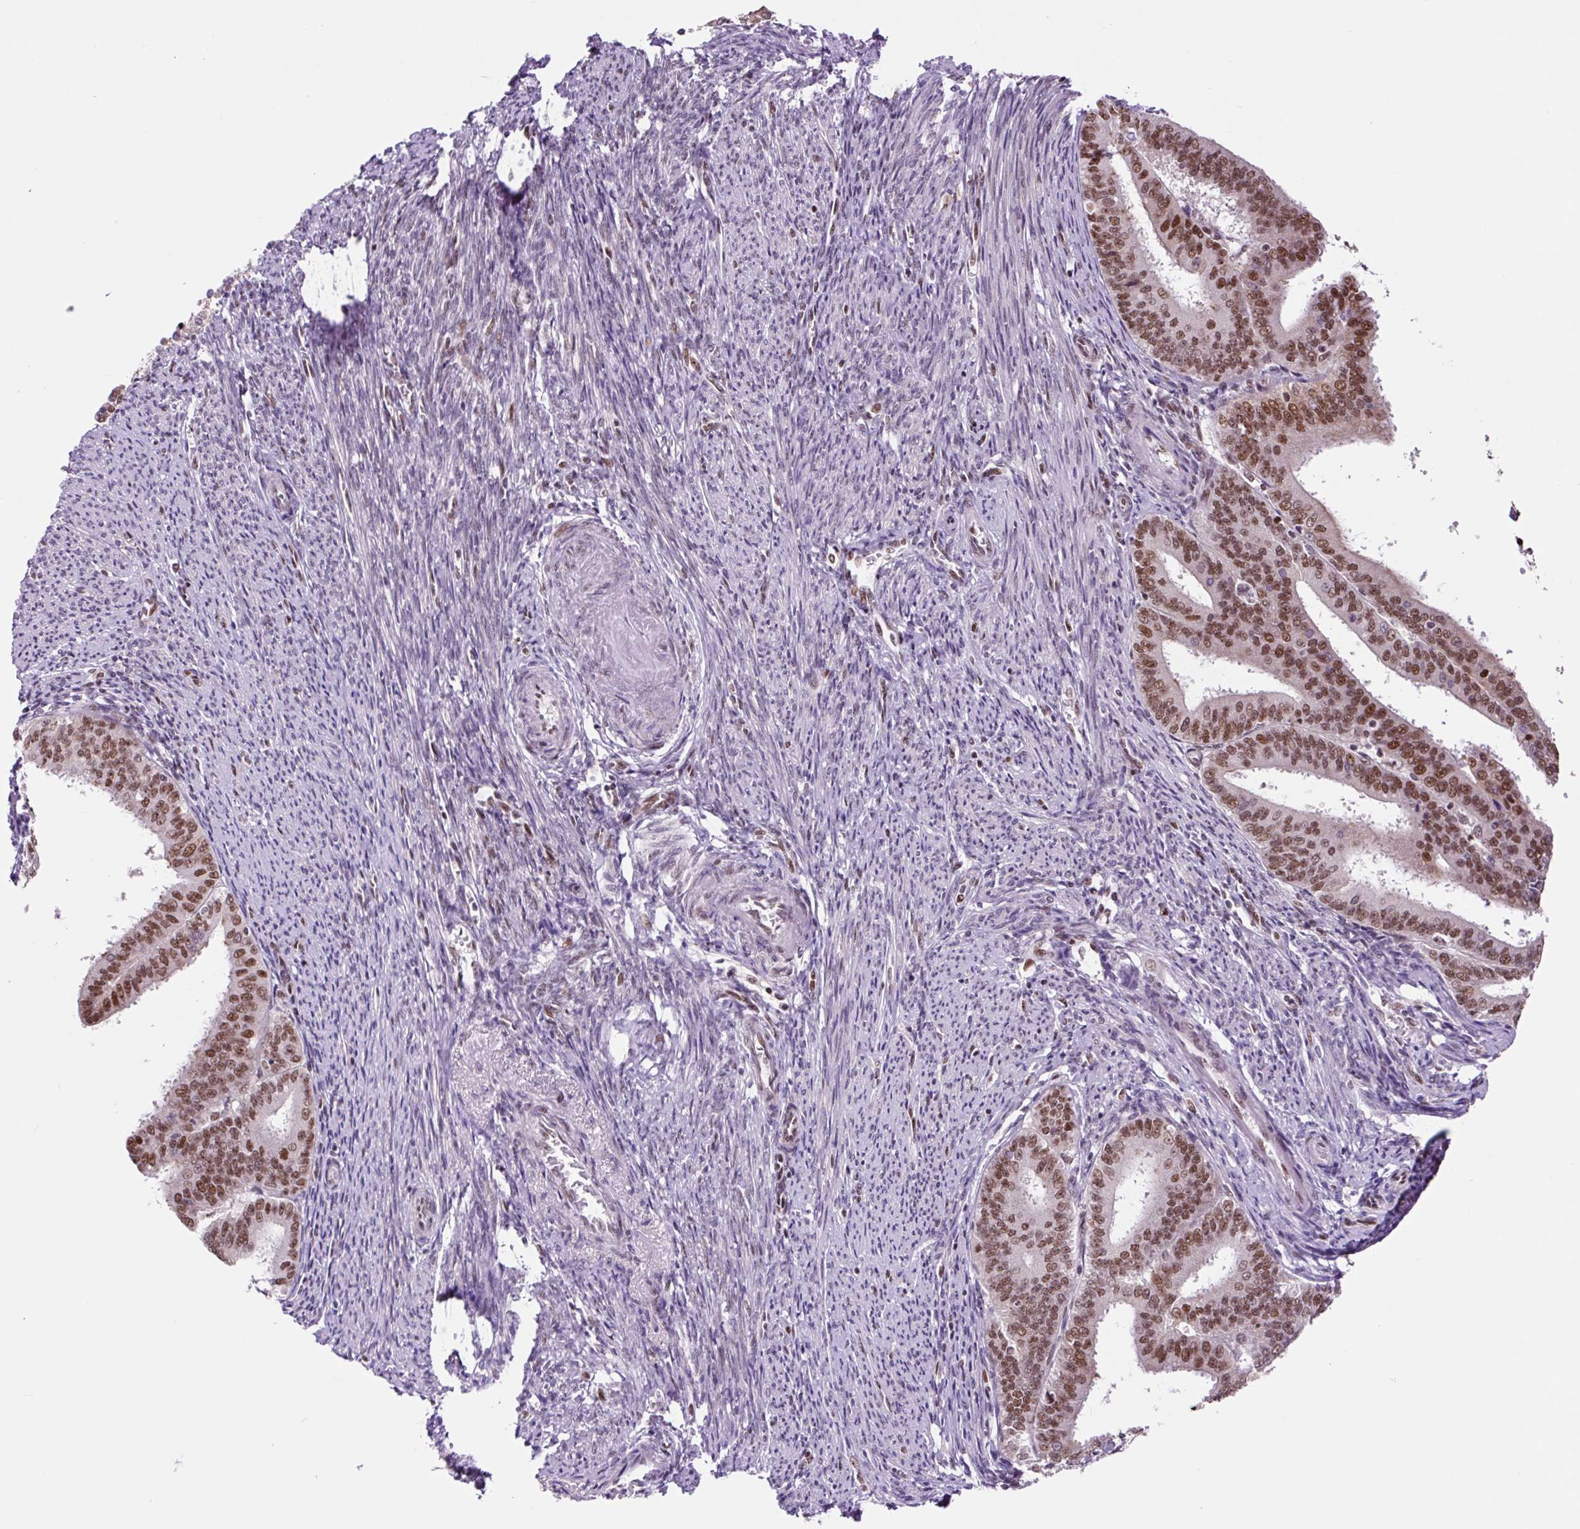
{"staining": {"intensity": "moderate", "quantity": ">75%", "location": "nuclear"}, "tissue": "endometrial cancer", "cell_type": "Tumor cells", "image_type": "cancer", "snomed": [{"axis": "morphology", "description": "Adenocarcinoma, NOS"}, {"axis": "topography", "description": "Endometrium"}], "caption": "Immunohistochemistry (DAB) staining of human adenocarcinoma (endometrial) reveals moderate nuclear protein positivity in approximately >75% of tumor cells.", "gene": "TAF1A", "patient": {"sex": "female", "age": 63}}